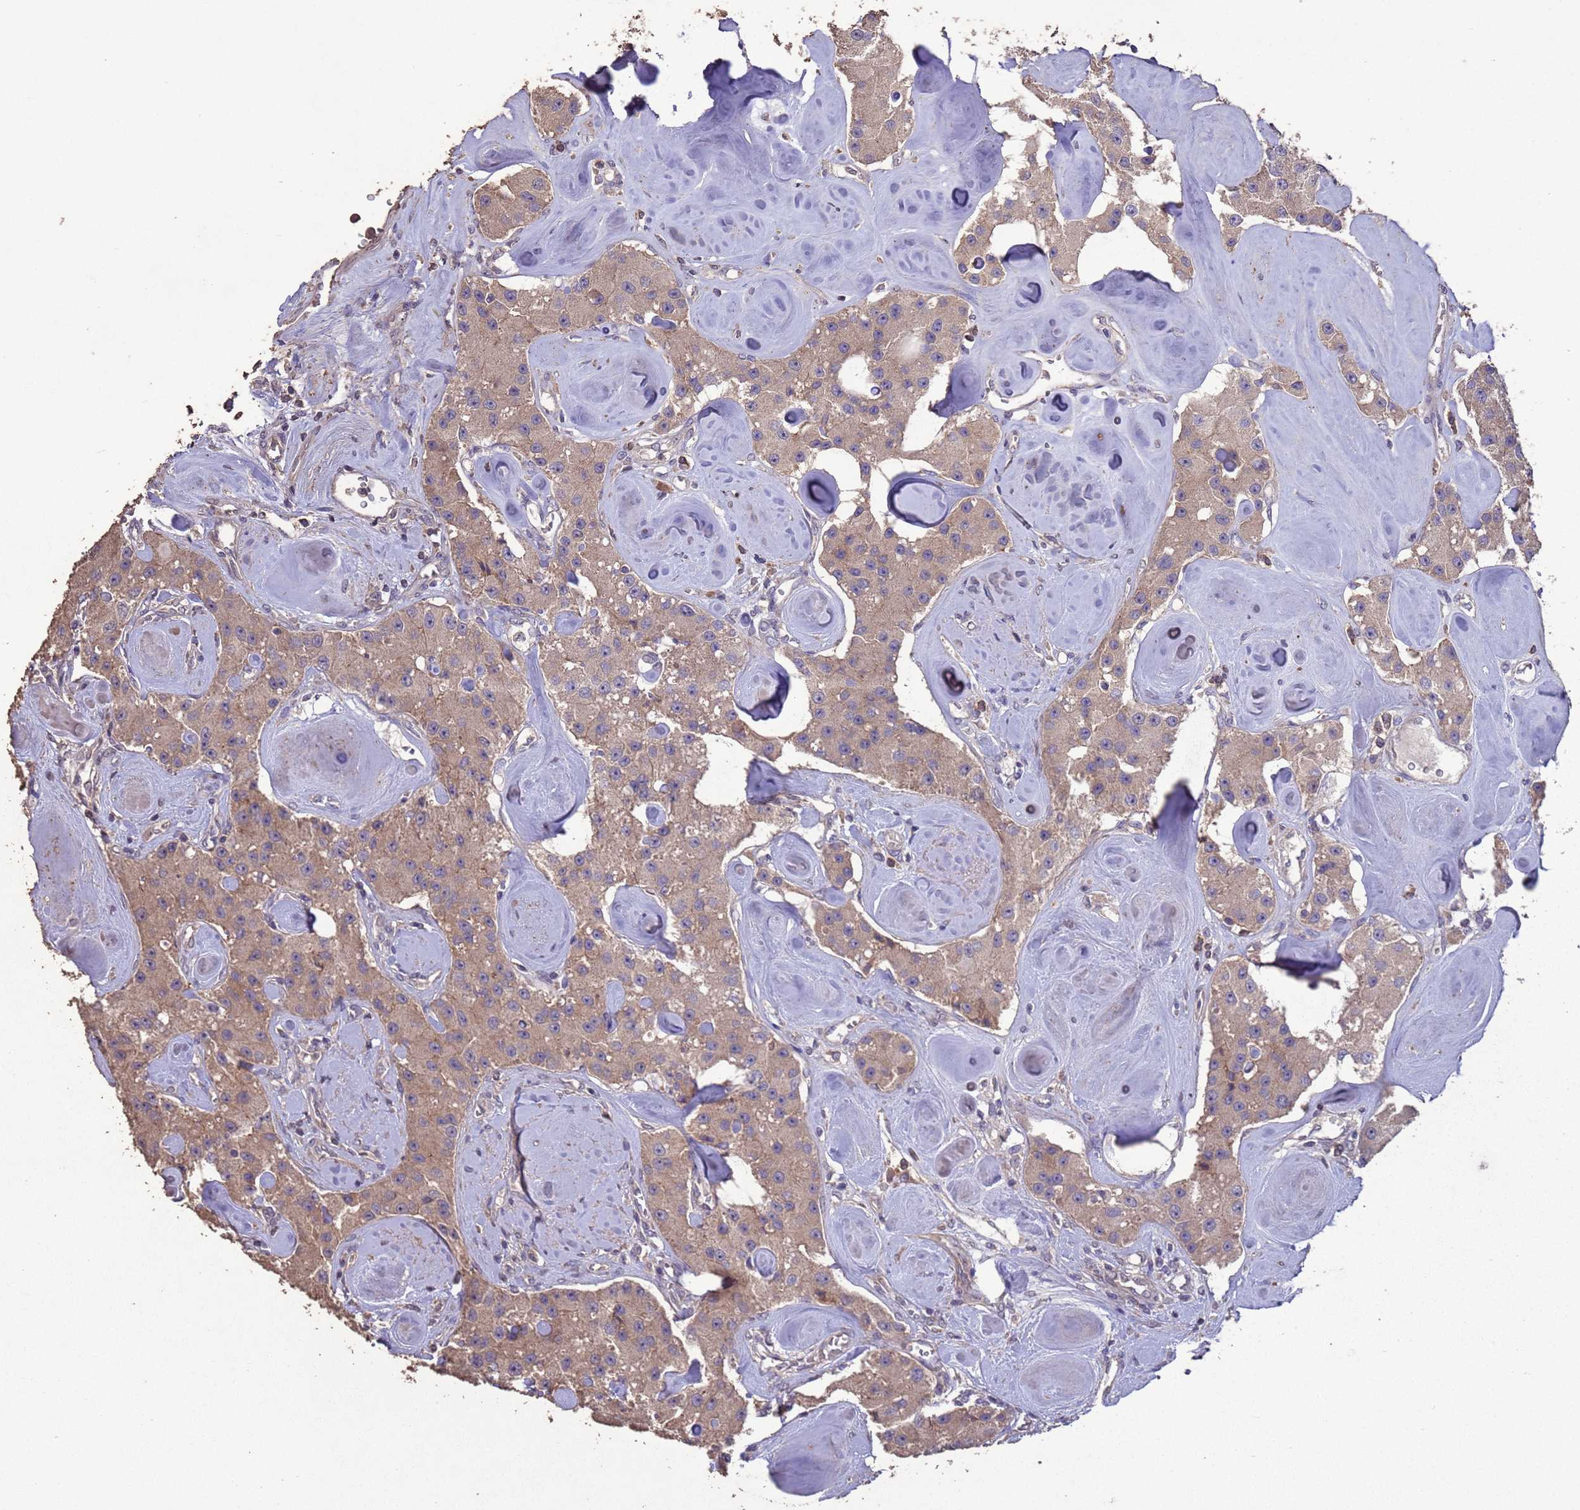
{"staining": {"intensity": "weak", "quantity": ">75%", "location": "cytoplasmic/membranous"}, "tissue": "carcinoid", "cell_type": "Tumor cells", "image_type": "cancer", "snomed": [{"axis": "morphology", "description": "Carcinoid, malignant, NOS"}, {"axis": "topography", "description": "Pancreas"}], "caption": "Malignant carcinoid was stained to show a protein in brown. There is low levels of weak cytoplasmic/membranous expression in approximately >75% of tumor cells.", "gene": "SLC9B2", "patient": {"sex": "male", "age": 41}}